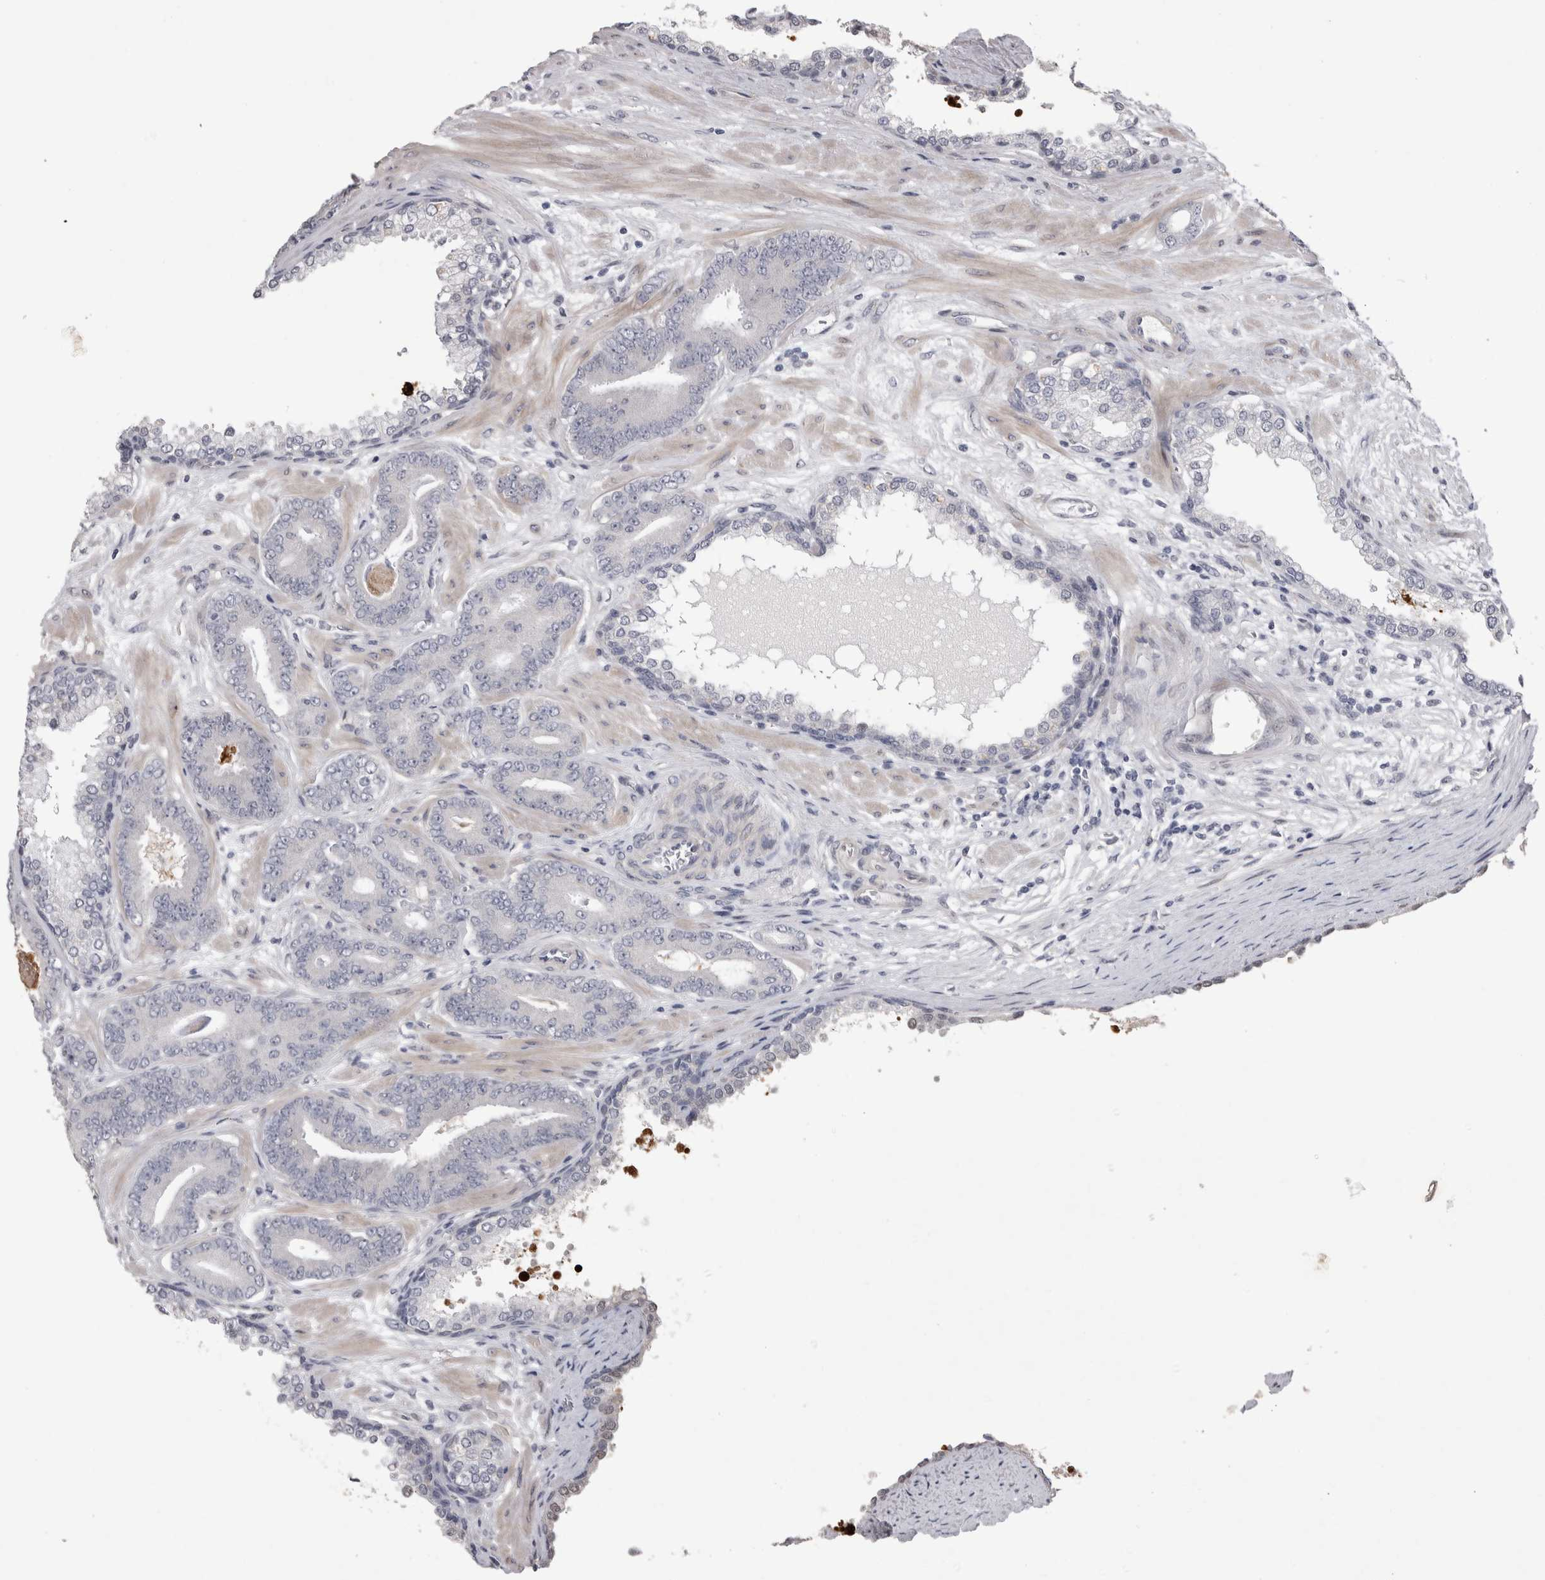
{"staining": {"intensity": "negative", "quantity": "none", "location": "none"}, "tissue": "prostate cancer", "cell_type": "Tumor cells", "image_type": "cancer", "snomed": [{"axis": "morphology", "description": "Adenocarcinoma, Low grade"}, {"axis": "topography", "description": "Prostate"}], "caption": "IHC micrograph of human prostate cancer stained for a protein (brown), which displays no expression in tumor cells.", "gene": "IFI44", "patient": {"sex": "male", "age": 62}}